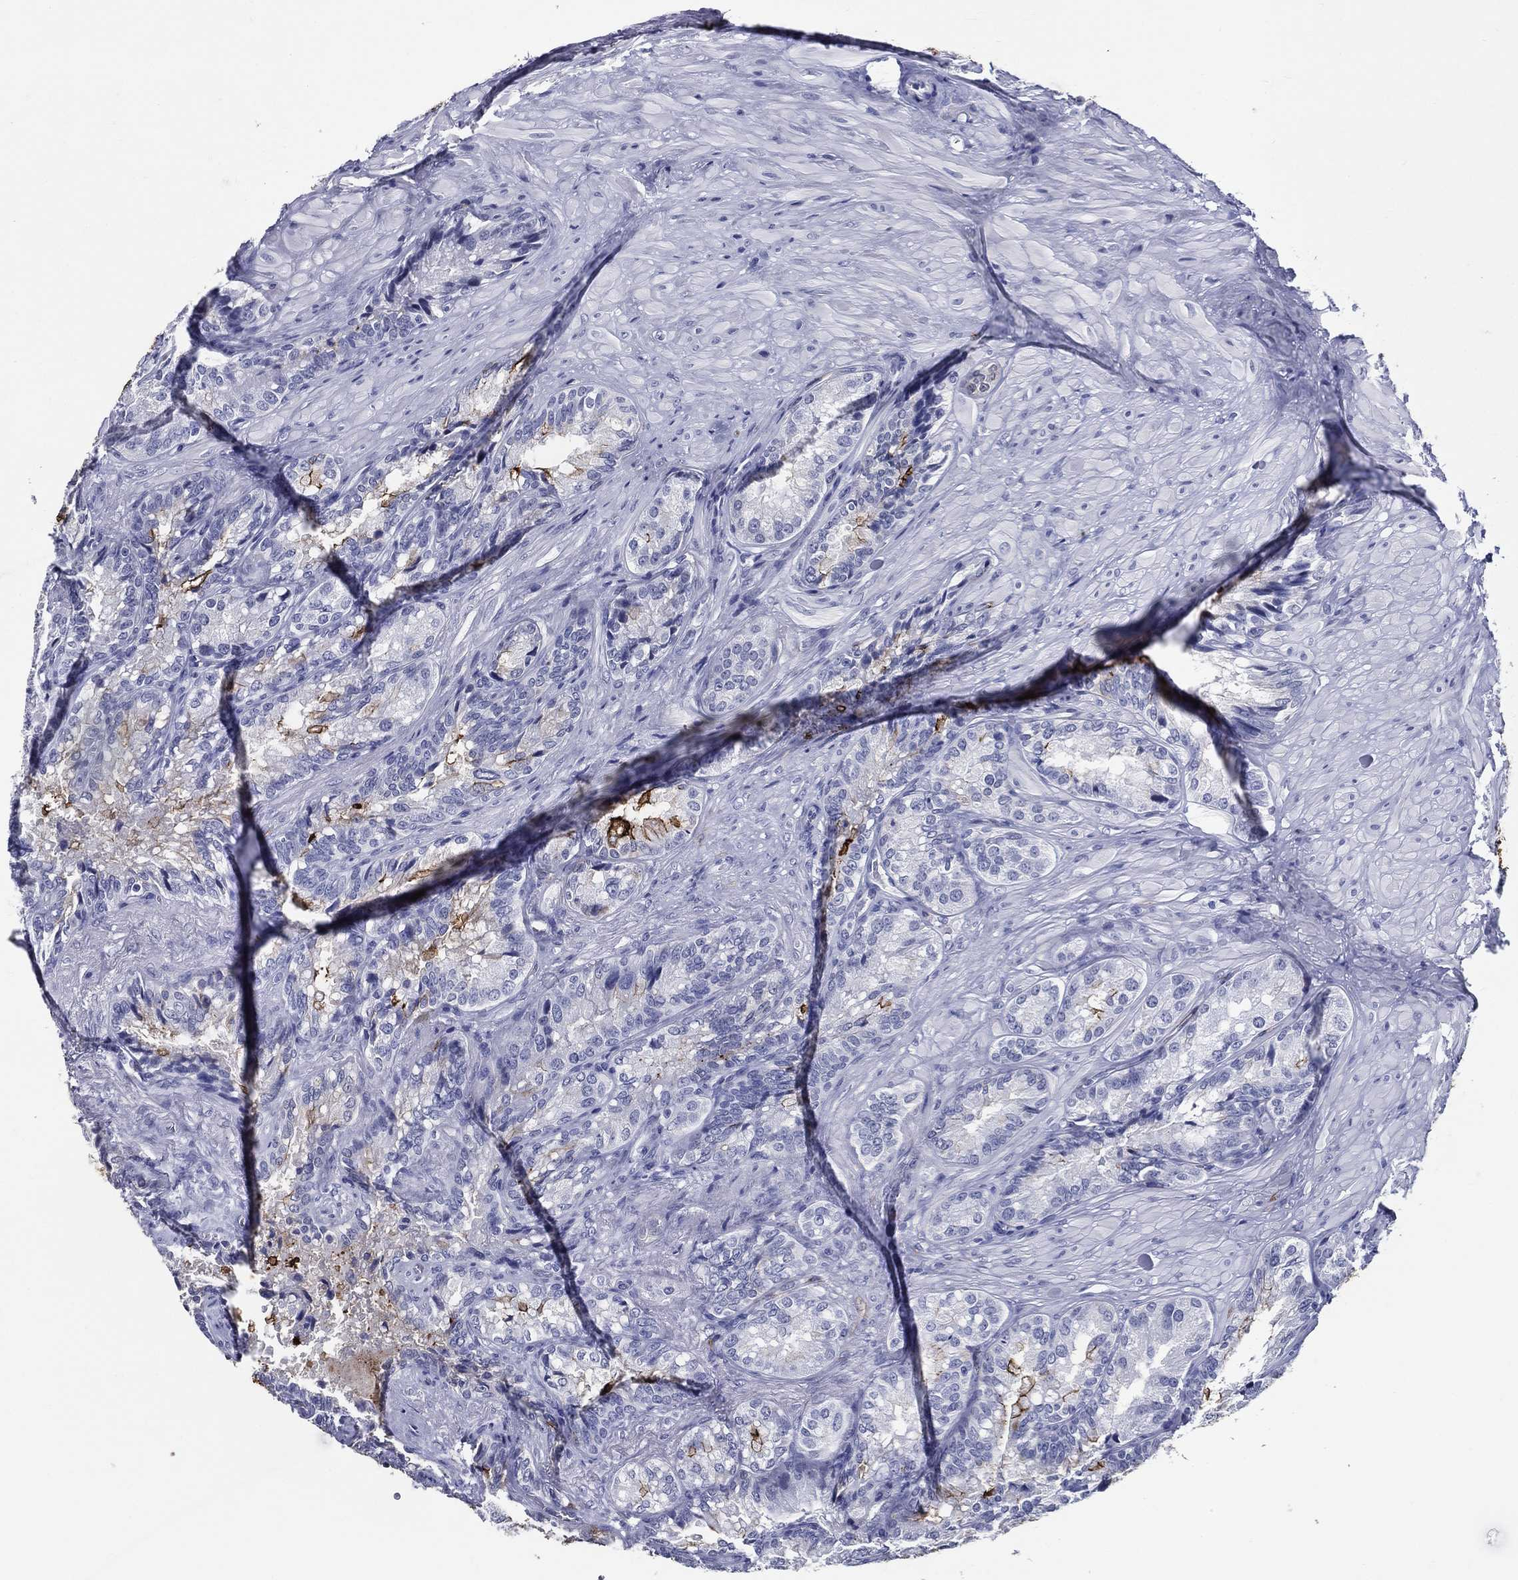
{"staining": {"intensity": "strong", "quantity": "<25%", "location": "cytoplasmic/membranous"}, "tissue": "seminal vesicle", "cell_type": "Glandular cells", "image_type": "normal", "snomed": [{"axis": "morphology", "description": "Normal tissue, NOS"}, {"axis": "topography", "description": "Seminal veicle"}], "caption": "High-magnification brightfield microscopy of benign seminal vesicle stained with DAB (brown) and counterstained with hematoxylin (blue). glandular cells exhibit strong cytoplasmic/membranous expression is appreciated in about<25% of cells. The protein of interest is stained brown, and the nuclei are stained in blue (DAB (3,3'-diaminobenzidine) IHC with brightfield microscopy, high magnification).", "gene": "ACE2", "patient": {"sex": "male", "age": 68}}